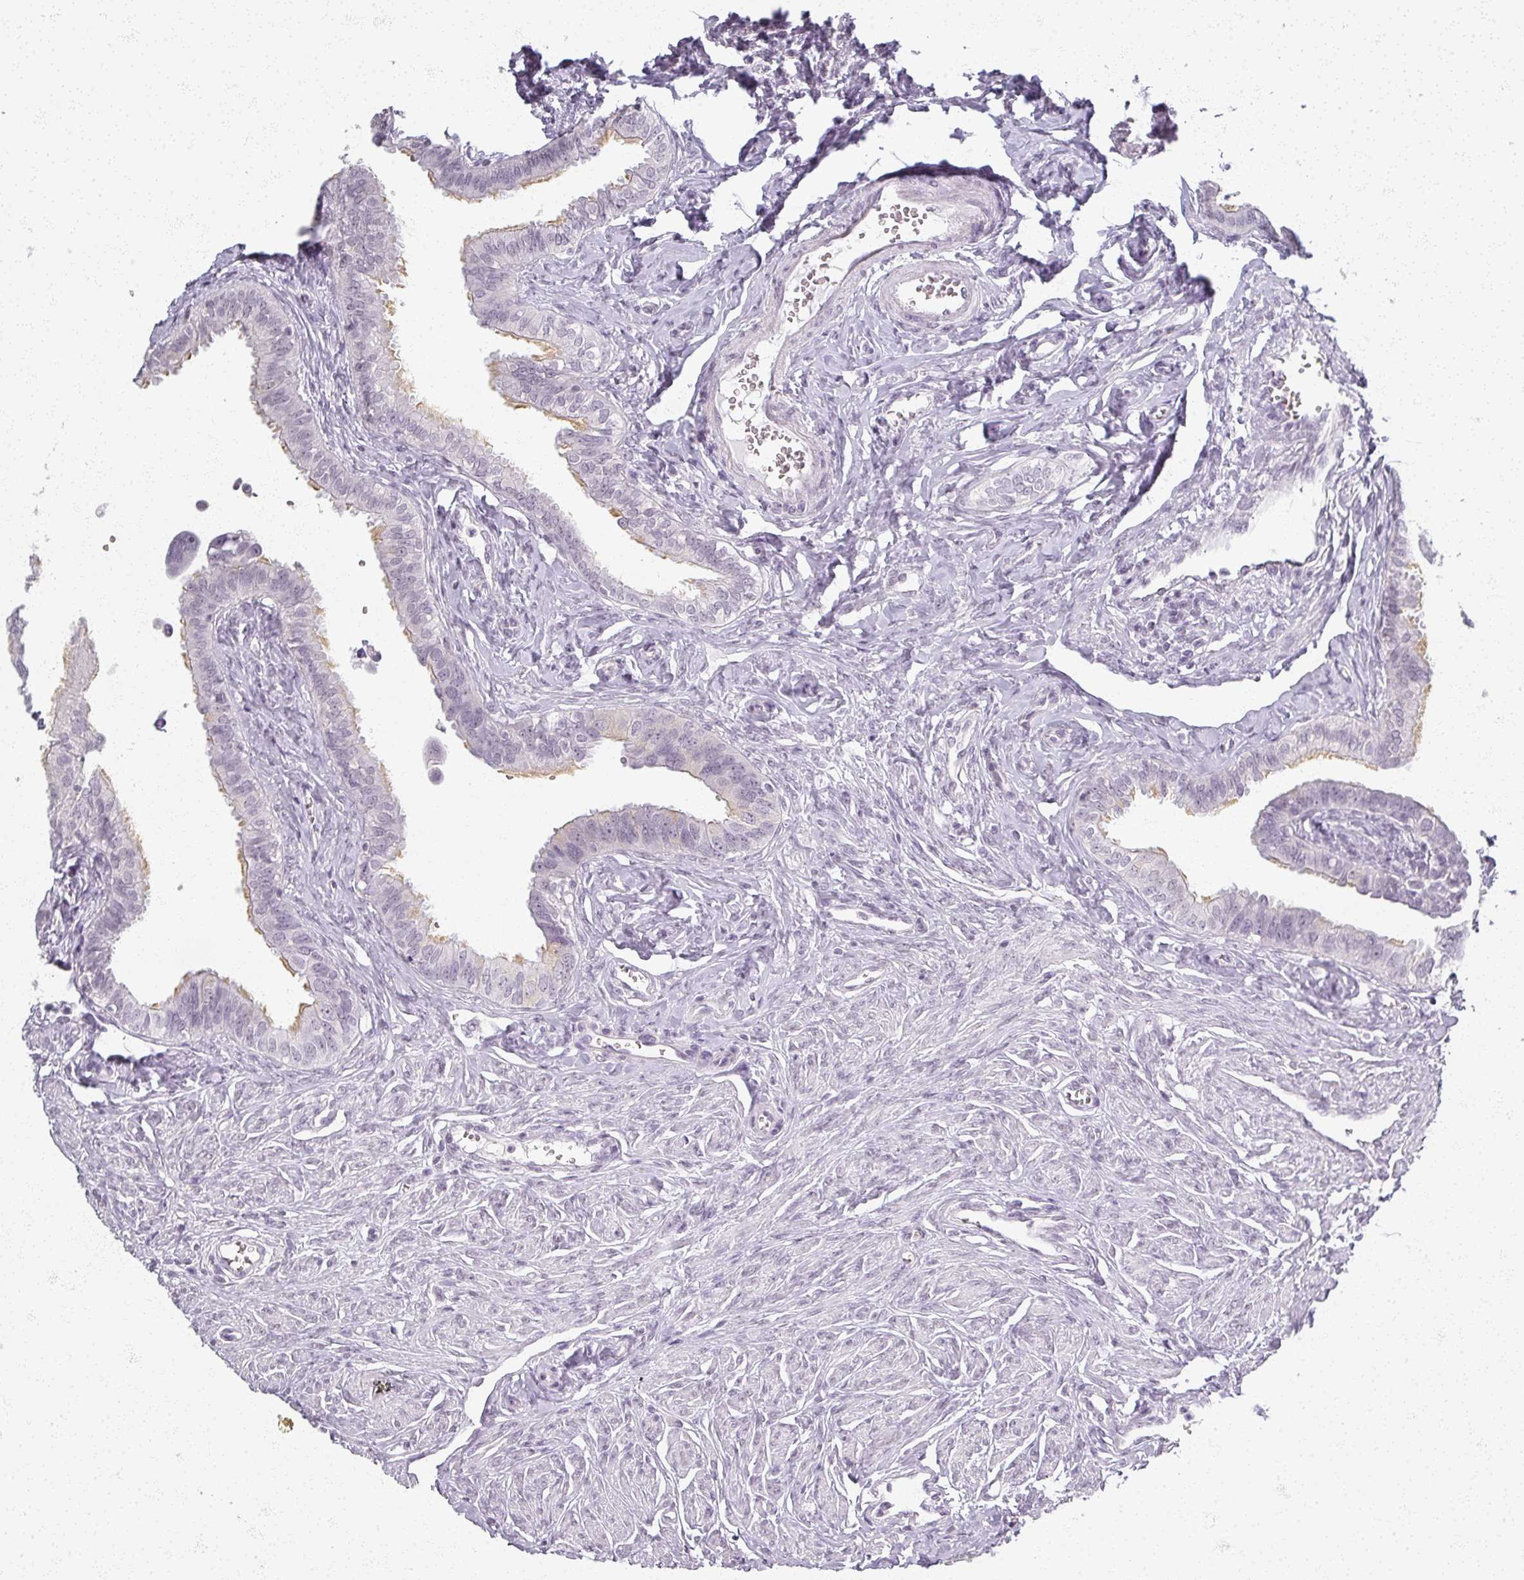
{"staining": {"intensity": "weak", "quantity": "<25%", "location": "cytoplasmic/membranous"}, "tissue": "fallopian tube", "cell_type": "Glandular cells", "image_type": "normal", "snomed": [{"axis": "morphology", "description": "Normal tissue, NOS"}, {"axis": "morphology", "description": "Carcinoma, NOS"}, {"axis": "topography", "description": "Fallopian tube"}, {"axis": "topography", "description": "Ovary"}], "caption": "Immunohistochemistry micrograph of unremarkable human fallopian tube stained for a protein (brown), which demonstrates no expression in glandular cells.", "gene": "RFPL2", "patient": {"sex": "female", "age": 59}}